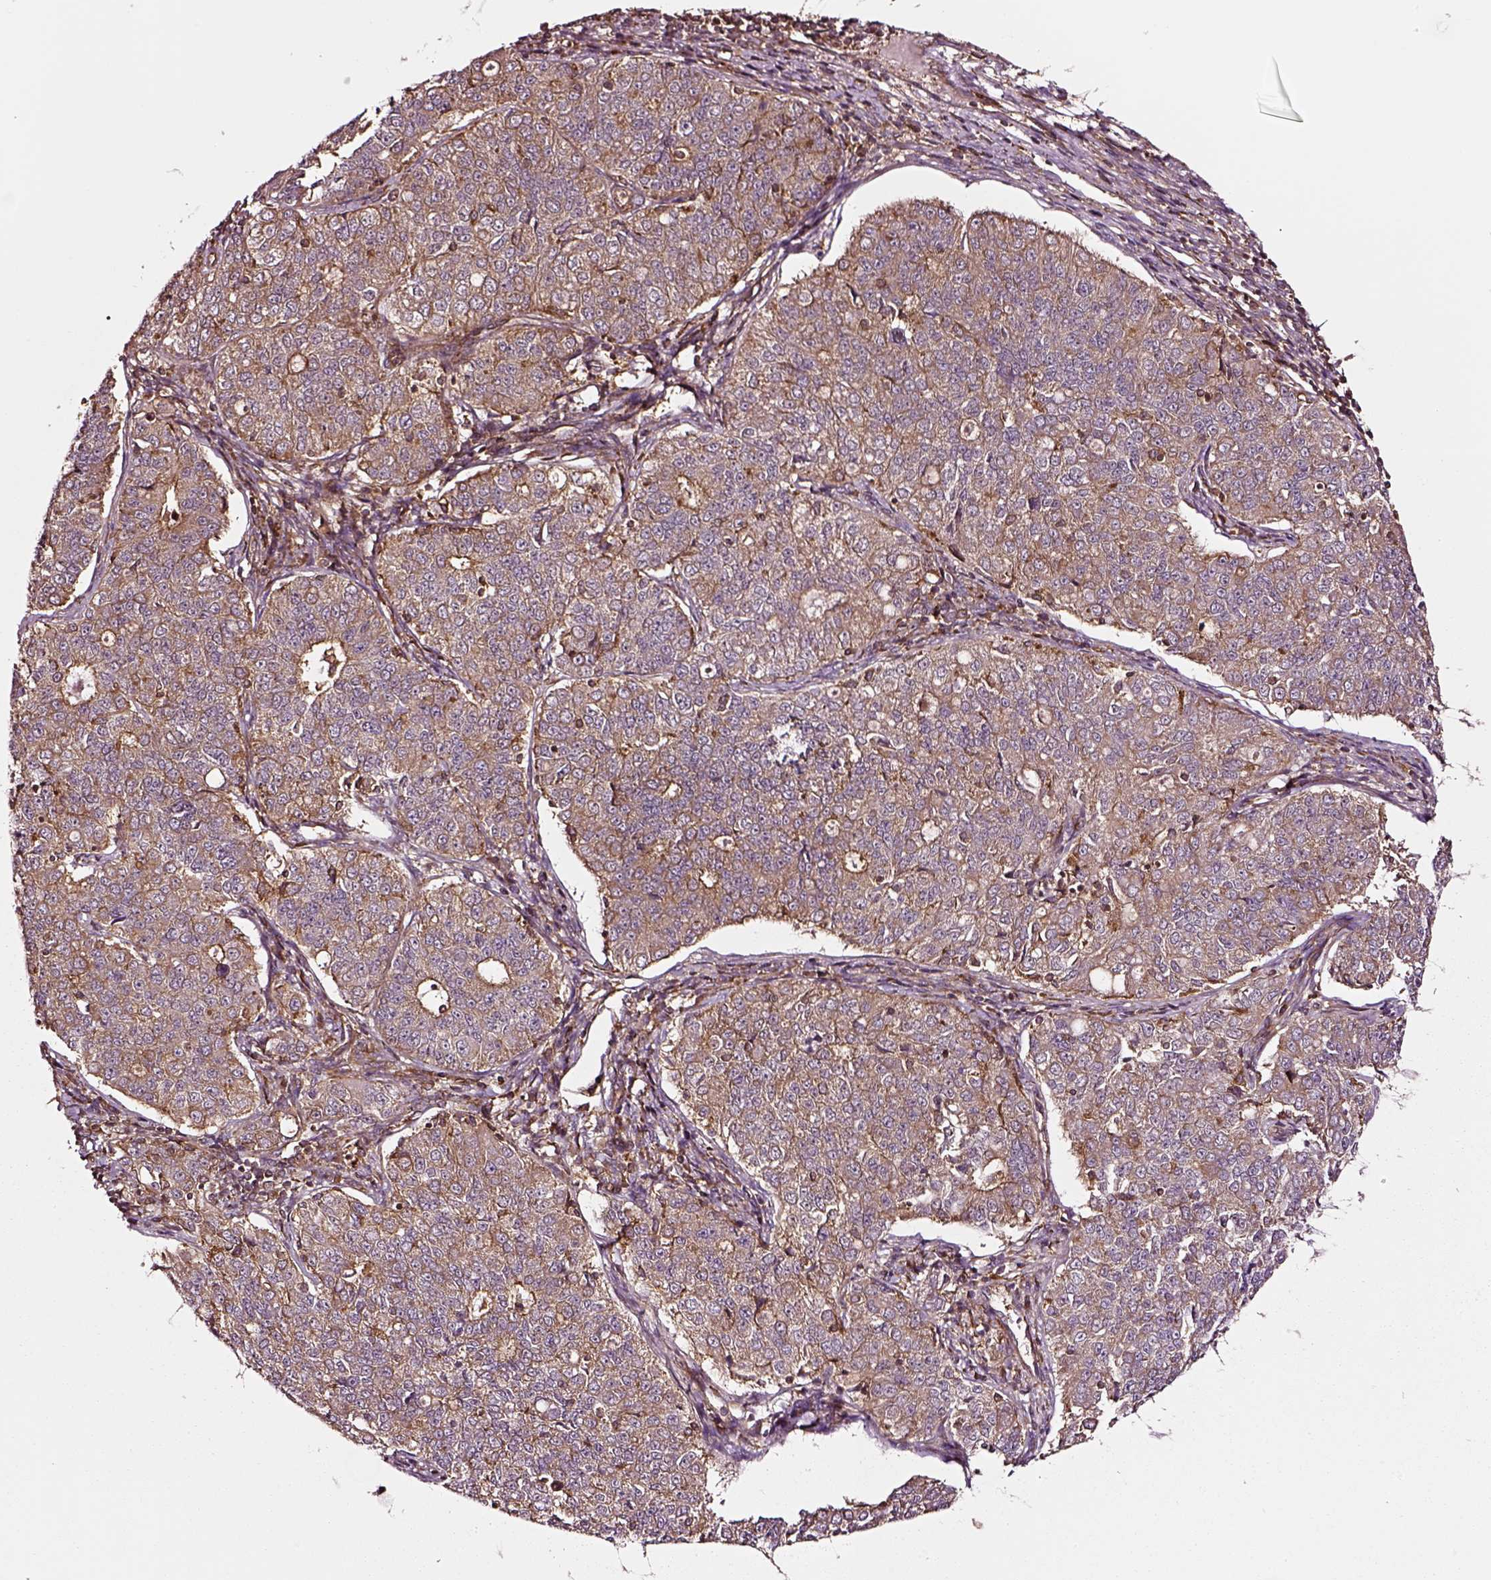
{"staining": {"intensity": "moderate", "quantity": ">75%", "location": "cytoplasmic/membranous"}, "tissue": "endometrial cancer", "cell_type": "Tumor cells", "image_type": "cancer", "snomed": [{"axis": "morphology", "description": "Adenocarcinoma, NOS"}, {"axis": "topography", "description": "Endometrium"}], "caption": "Endometrial adenocarcinoma tissue reveals moderate cytoplasmic/membranous positivity in approximately >75% of tumor cells, visualized by immunohistochemistry. (DAB IHC with brightfield microscopy, high magnification).", "gene": "RASSF5", "patient": {"sex": "female", "age": 43}}